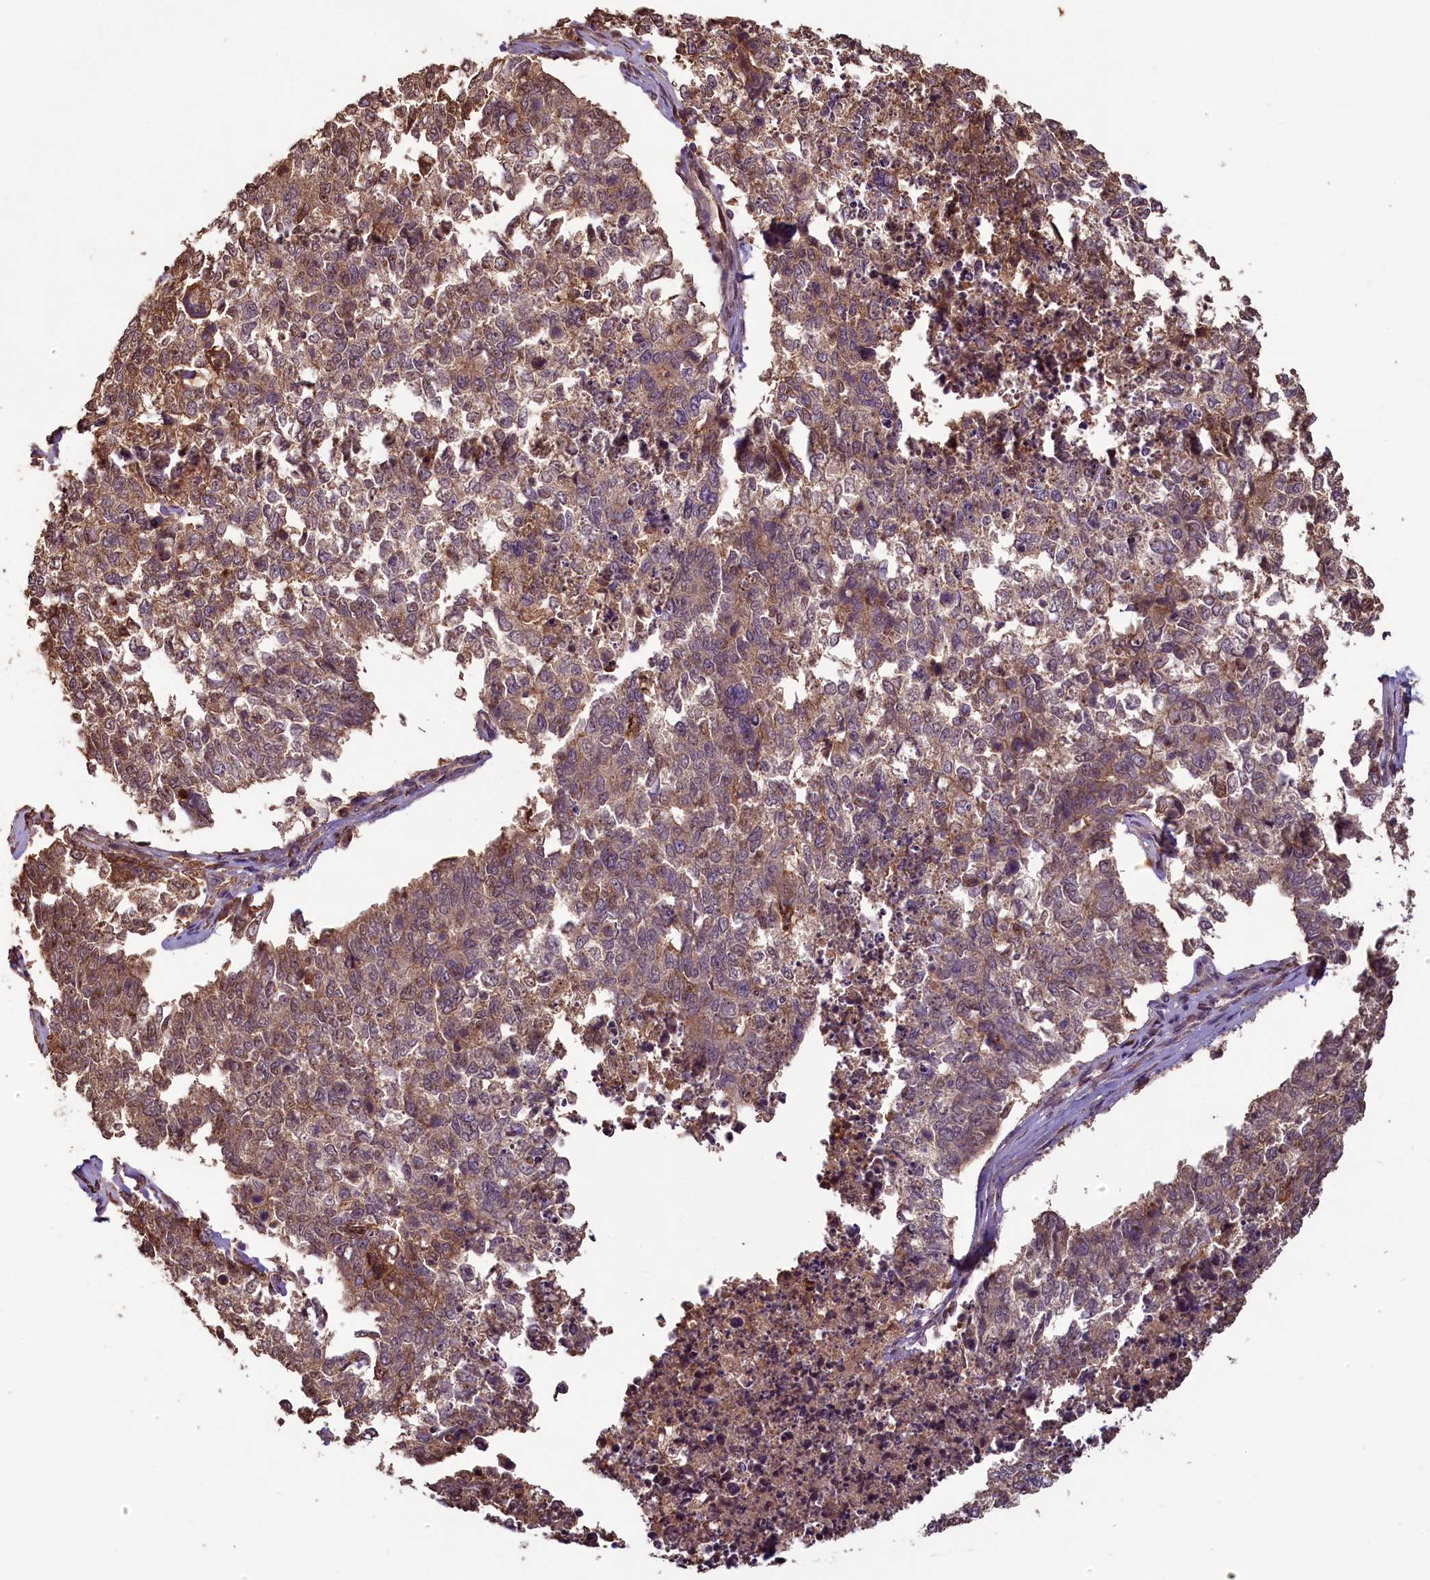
{"staining": {"intensity": "moderate", "quantity": ">75%", "location": "cytoplasmic/membranous"}, "tissue": "cervical cancer", "cell_type": "Tumor cells", "image_type": "cancer", "snomed": [{"axis": "morphology", "description": "Squamous cell carcinoma, NOS"}, {"axis": "topography", "description": "Cervix"}], "caption": "Tumor cells reveal medium levels of moderate cytoplasmic/membranous positivity in about >75% of cells in human cervical cancer (squamous cell carcinoma). (DAB = brown stain, brightfield microscopy at high magnification).", "gene": "NUDT6", "patient": {"sex": "female", "age": 63}}